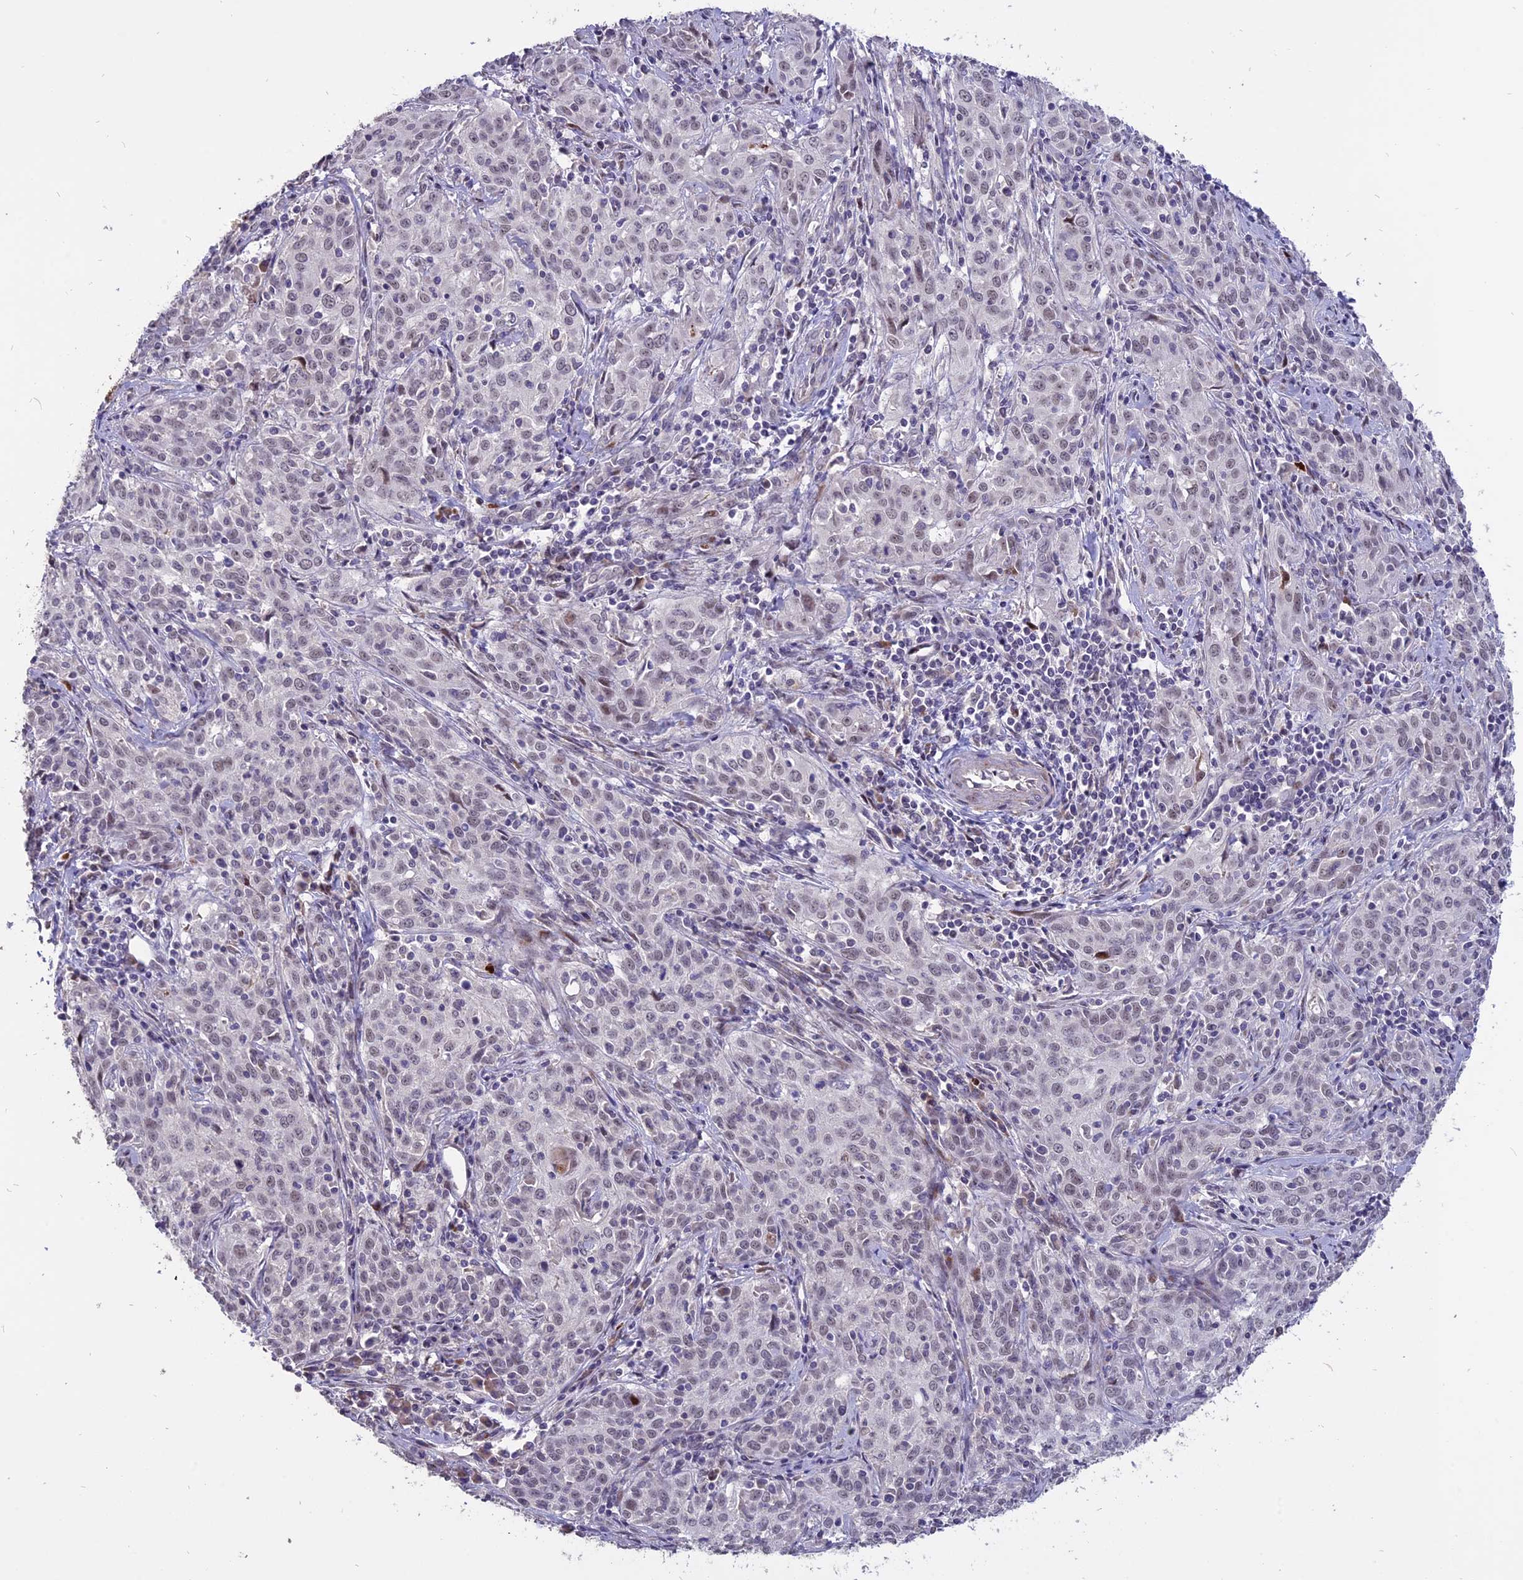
{"staining": {"intensity": "weak", "quantity": "<25%", "location": "nuclear"}, "tissue": "cervical cancer", "cell_type": "Tumor cells", "image_type": "cancer", "snomed": [{"axis": "morphology", "description": "Squamous cell carcinoma, NOS"}, {"axis": "topography", "description": "Cervix"}], "caption": "Immunohistochemical staining of human squamous cell carcinoma (cervical) demonstrates no significant staining in tumor cells. Brightfield microscopy of immunohistochemistry stained with DAB (brown) and hematoxylin (blue), captured at high magnification.", "gene": "TMEM263", "patient": {"sex": "female", "age": 57}}